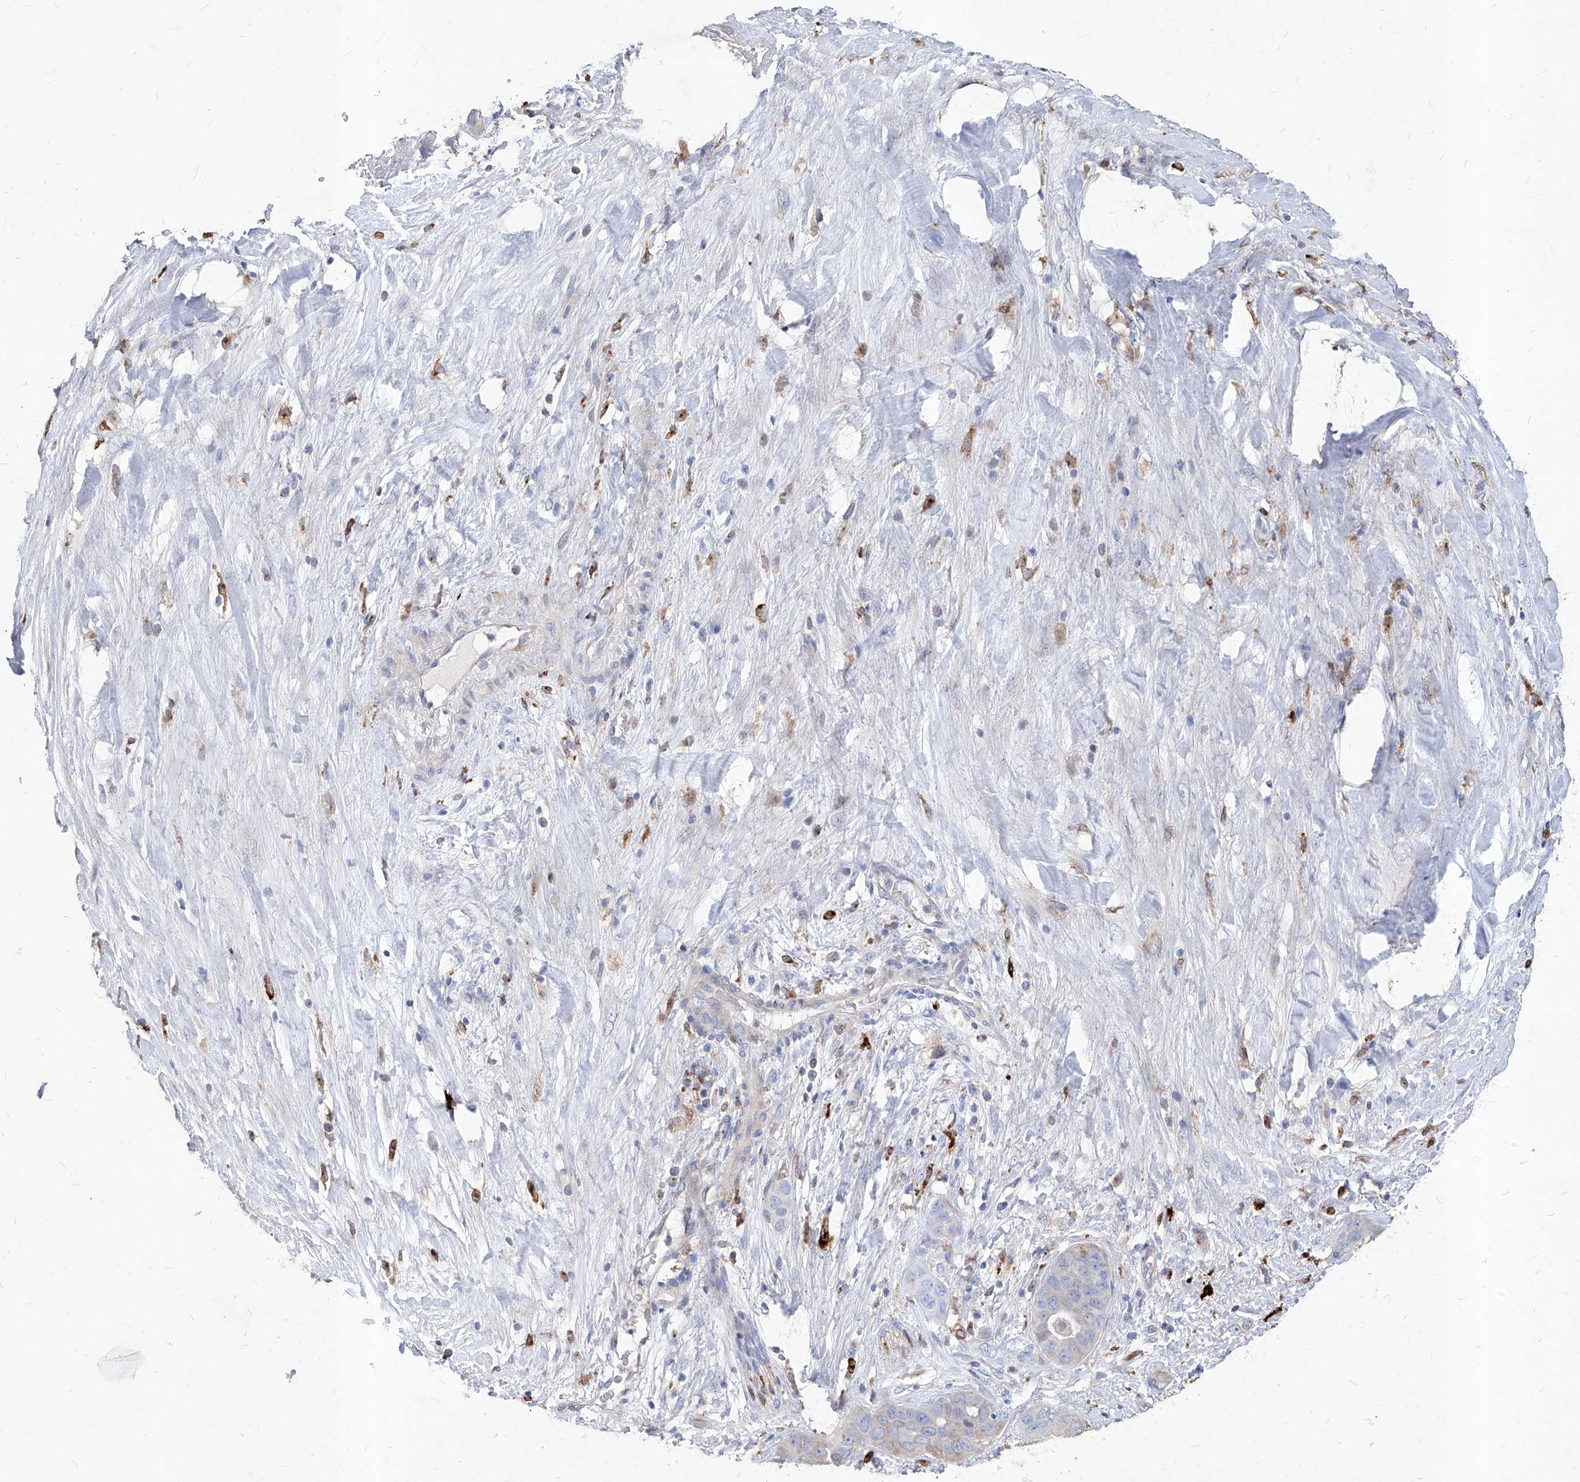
{"staining": {"intensity": "negative", "quantity": "none", "location": "none"}, "tissue": "liver cancer", "cell_type": "Tumor cells", "image_type": "cancer", "snomed": [{"axis": "morphology", "description": "Cholangiocarcinoma"}, {"axis": "topography", "description": "Liver"}], "caption": "An immunohistochemistry (IHC) histopathology image of cholangiocarcinoma (liver) is shown. There is no staining in tumor cells of cholangiocarcinoma (liver).", "gene": "UBOX5", "patient": {"sex": "female", "age": 52}}